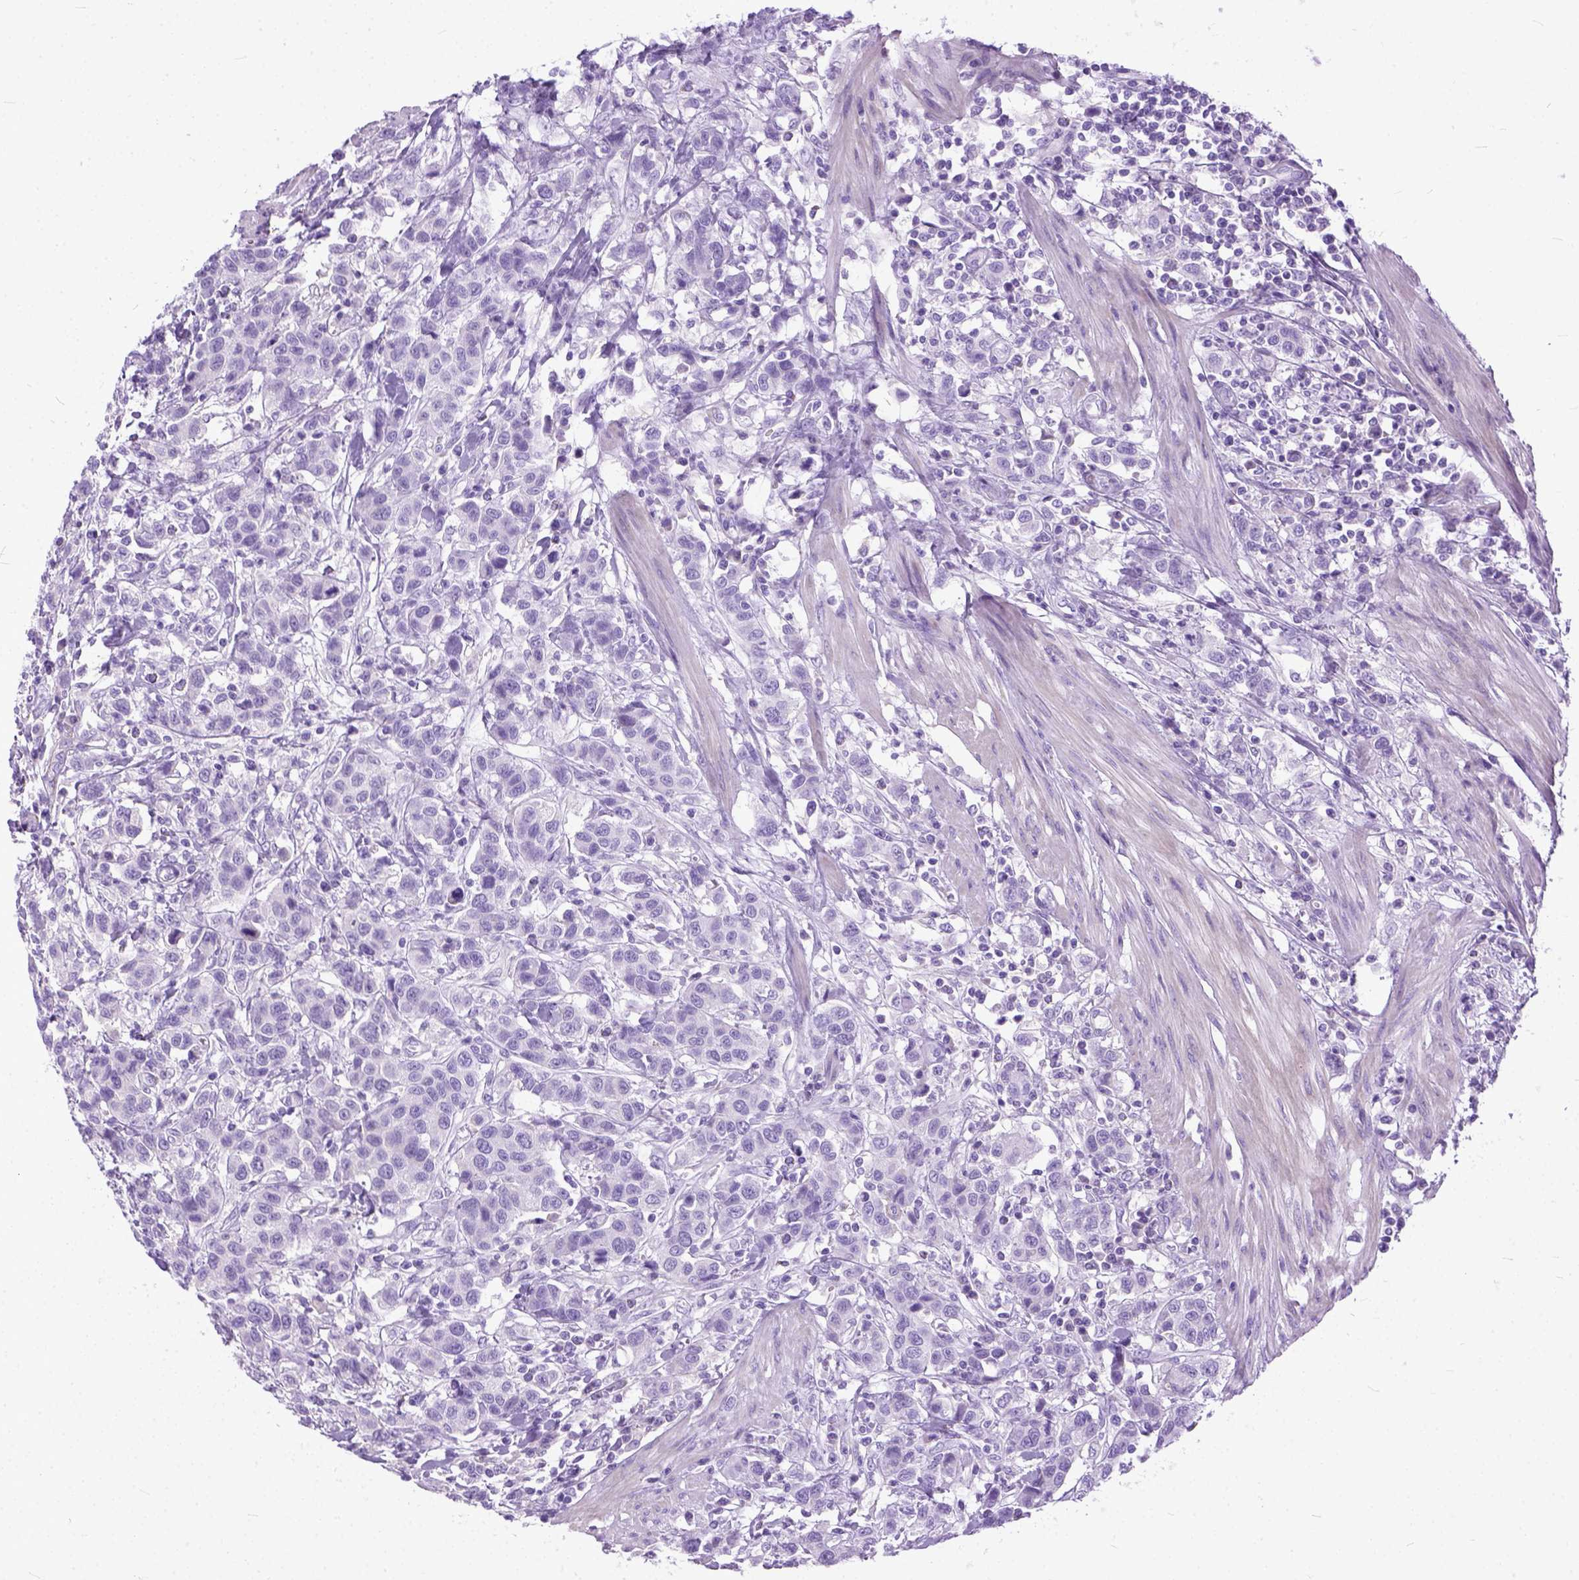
{"staining": {"intensity": "negative", "quantity": "none", "location": "none"}, "tissue": "urothelial cancer", "cell_type": "Tumor cells", "image_type": "cancer", "snomed": [{"axis": "morphology", "description": "Urothelial carcinoma, High grade"}, {"axis": "topography", "description": "Urinary bladder"}], "caption": "DAB immunohistochemical staining of human high-grade urothelial carcinoma demonstrates no significant expression in tumor cells.", "gene": "PLK5", "patient": {"sex": "female", "age": 58}}